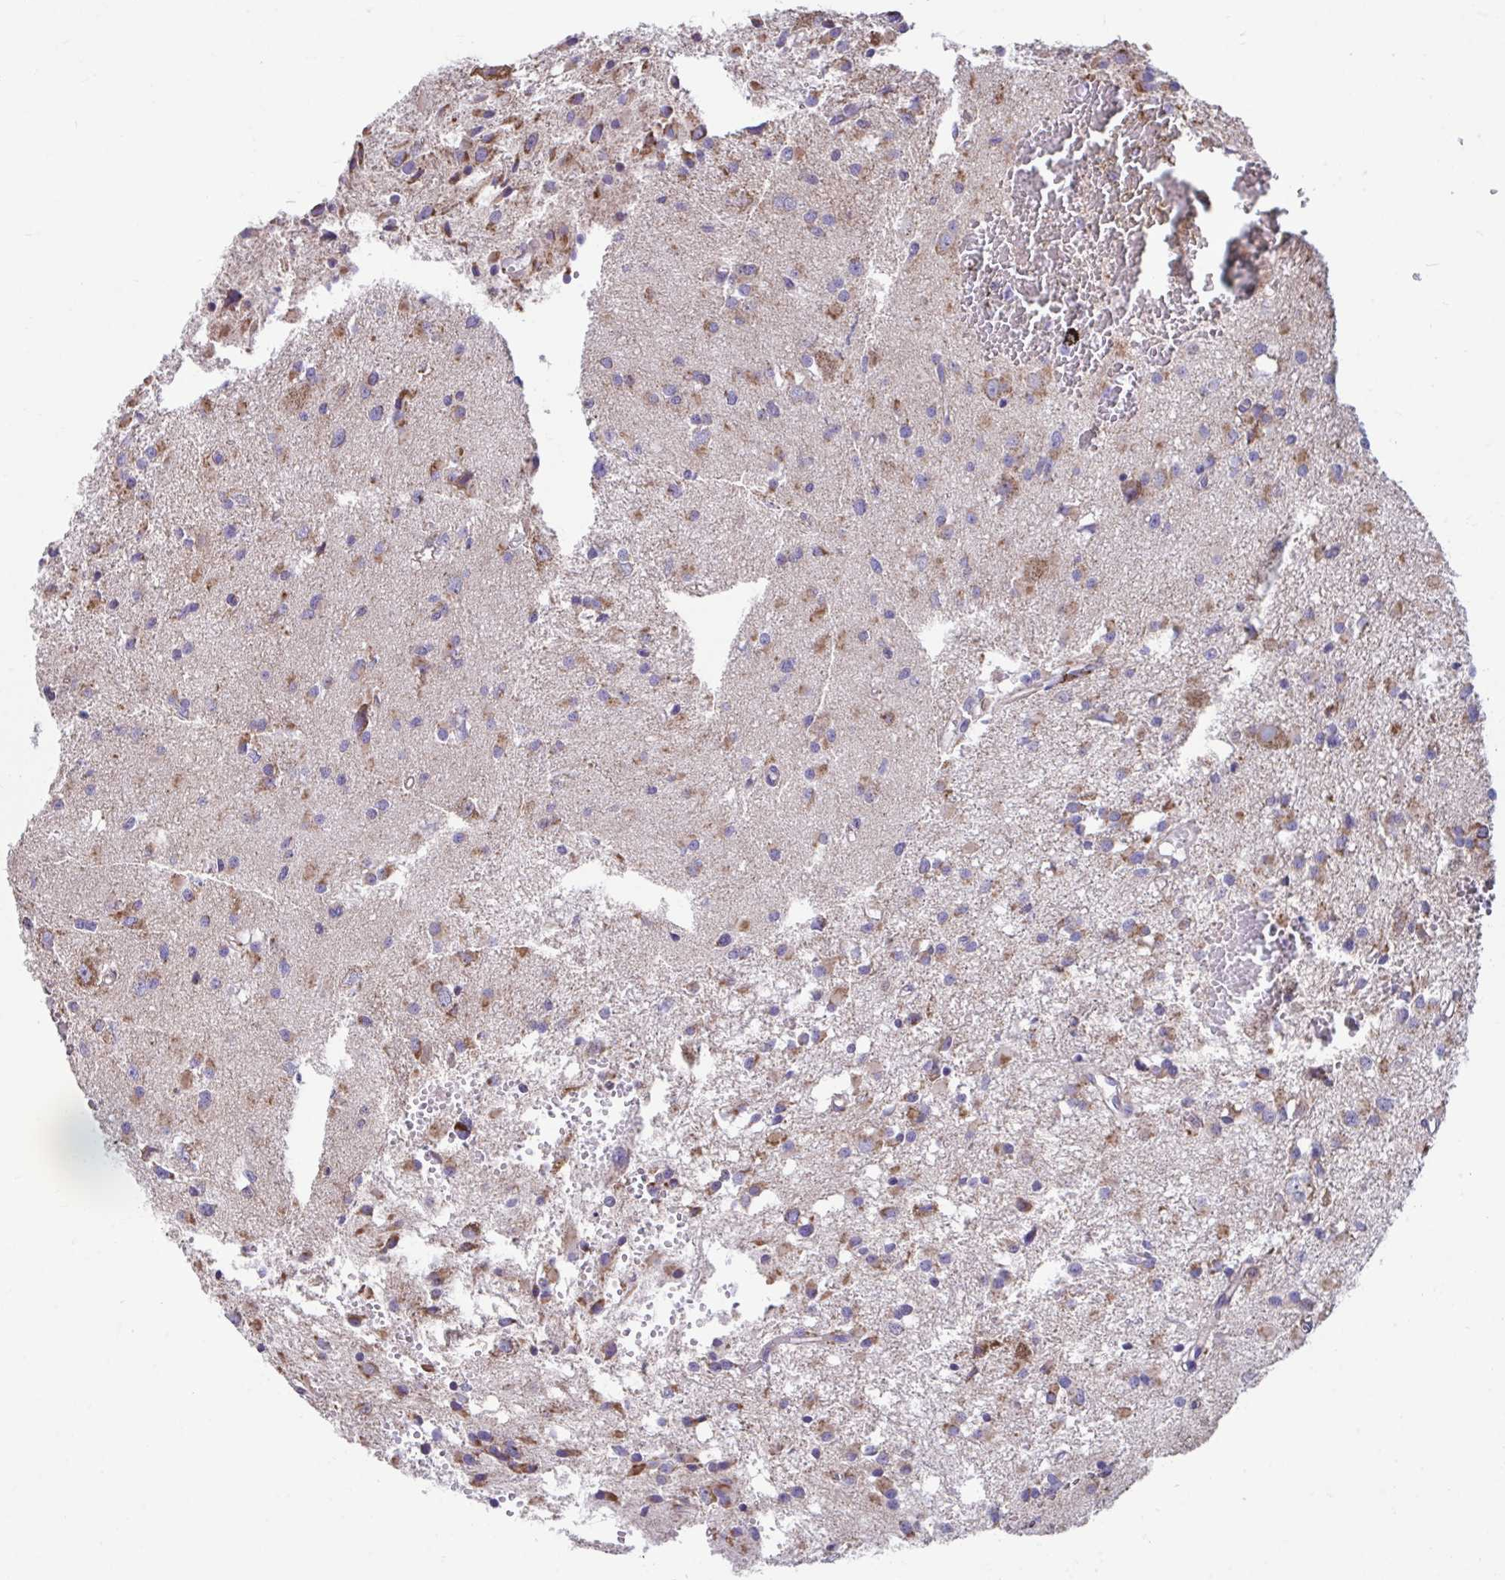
{"staining": {"intensity": "moderate", "quantity": "25%-75%", "location": "cytoplasmic/membranous"}, "tissue": "glioma", "cell_type": "Tumor cells", "image_type": "cancer", "snomed": [{"axis": "morphology", "description": "Glioma, malignant, High grade"}, {"axis": "topography", "description": "Brain"}], "caption": "About 25%-75% of tumor cells in glioma exhibit moderate cytoplasmic/membranous protein positivity as visualized by brown immunohistochemical staining.", "gene": "LINGO4", "patient": {"sex": "male", "age": 54}}